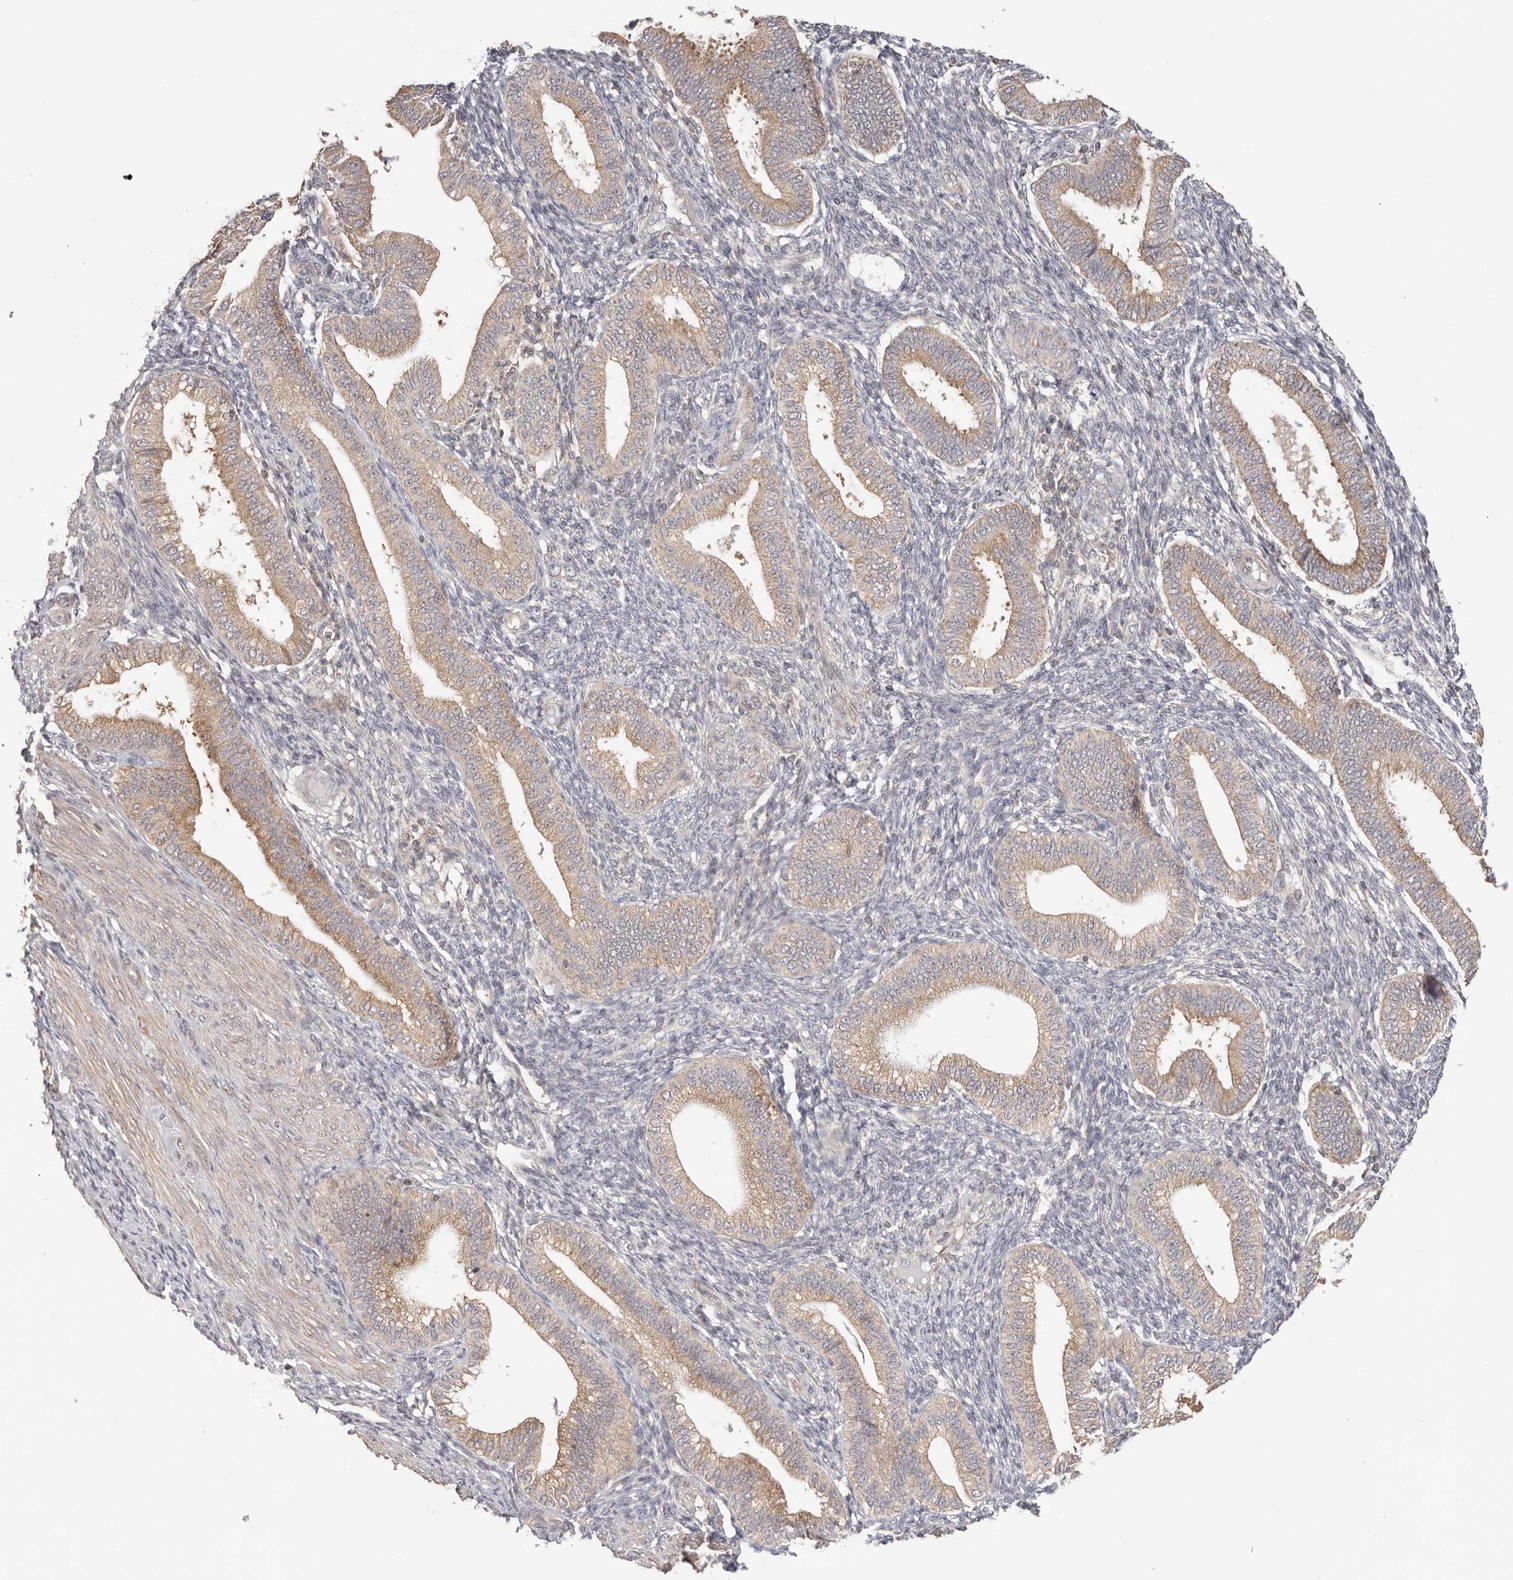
{"staining": {"intensity": "negative", "quantity": "none", "location": "none"}, "tissue": "endometrium", "cell_type": "Cells in endometrial stroma", "image_type": "normal", "snomed": [{"axis": "morphology", "description": "Normal tissue, NOS"}, {"axis": "topography", "description": "Endometrium"}], "caption": "Immunohistochemistry histopathology image of benign endometrium stained for a protein (brown), which reveals no expression in cells in endometrial stroma.", "gene": "KCMF1", "patient": {"sex": "female", "age": 39}}